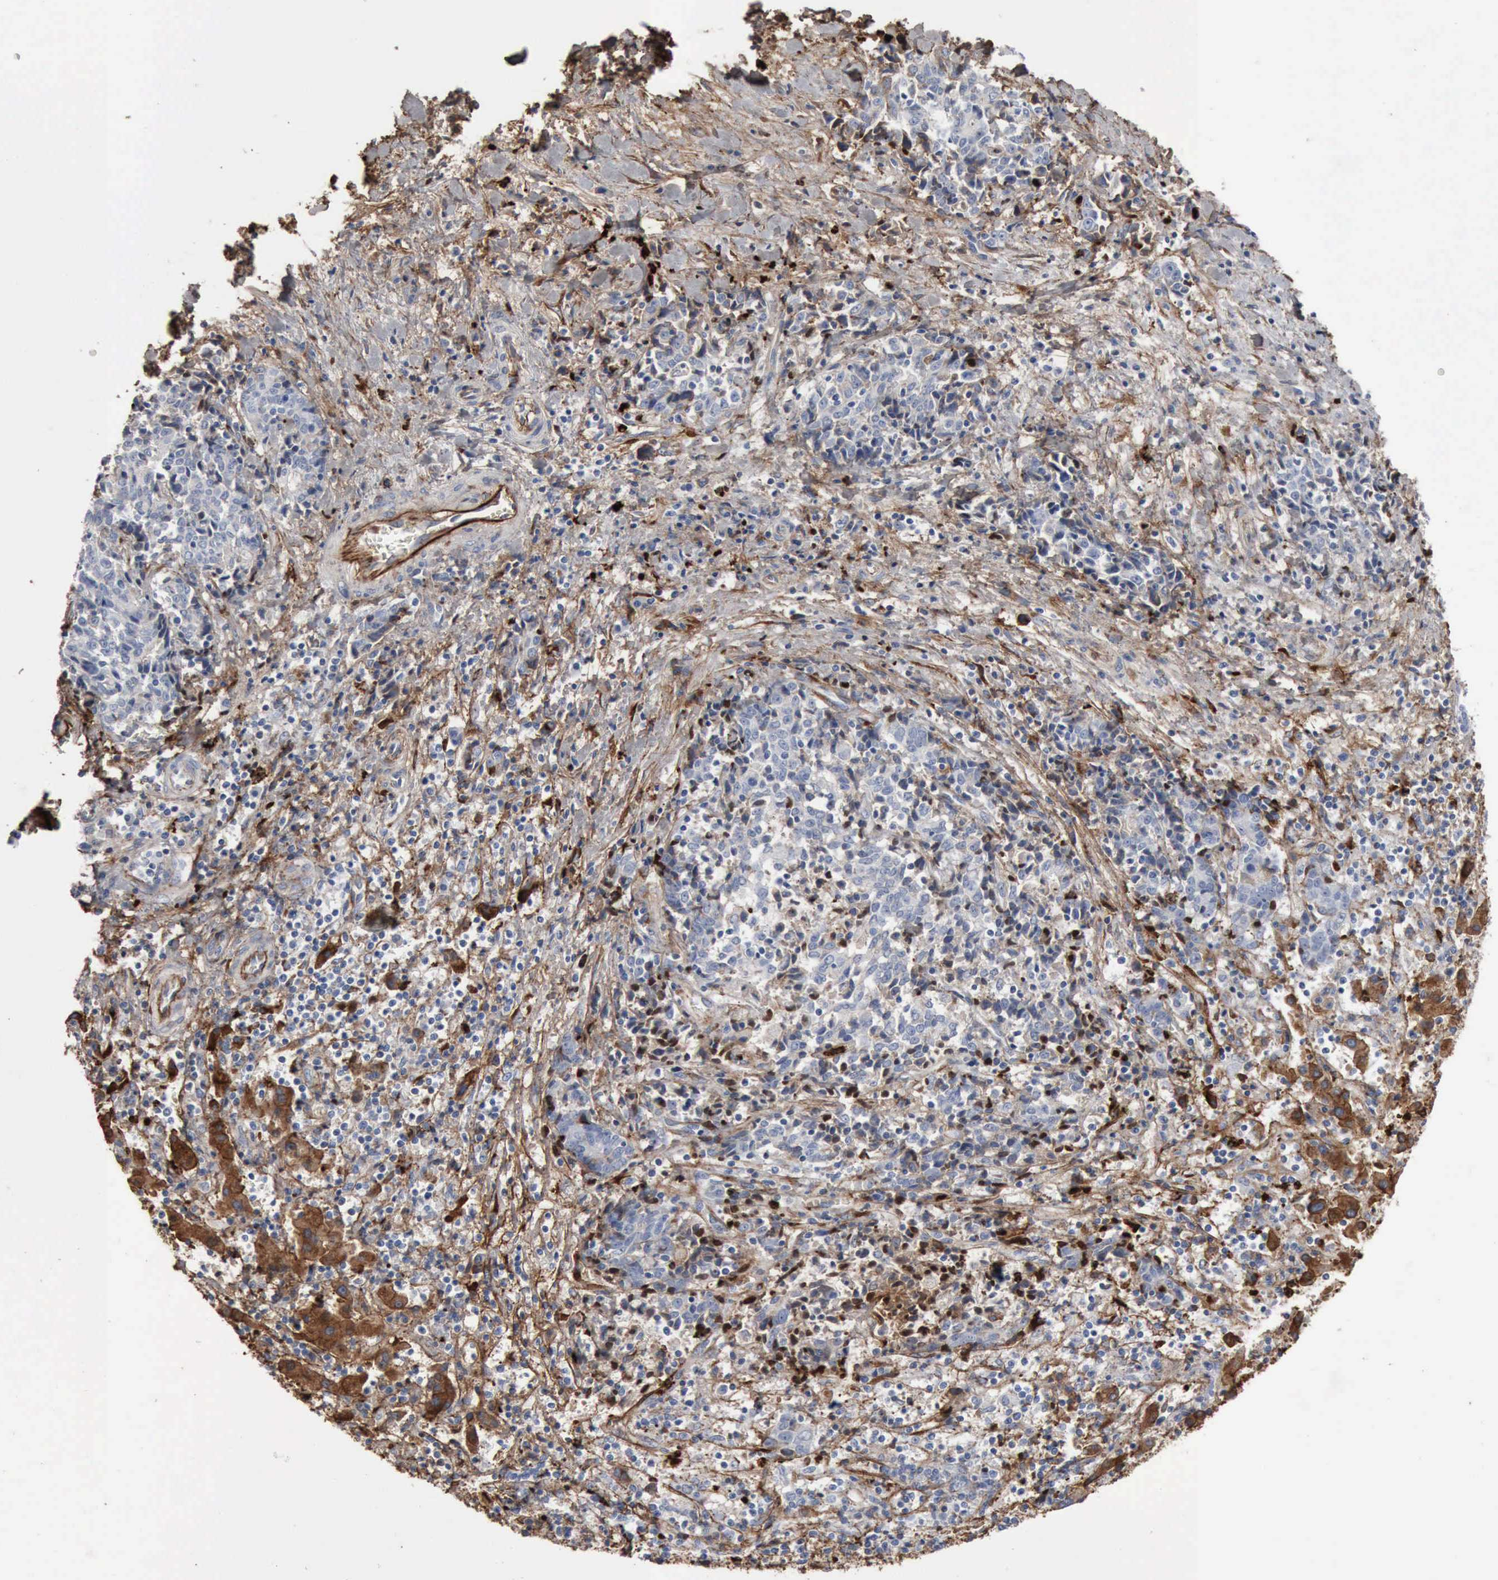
{"staining": {"intensity": "weak", "quantity": "25%-75%", "location": "cytoplasmic/membranous"}, "tissue": "liver cancer", "cell_type": "Tumor cells", "image_type": "cancer", "snomed": [{"axis": "morphology", "description": "Cholangiocarcinoma"}, {"axis": "topography", "description": "Liver"}], "caption": "Liver cholangiocarcinoma was stained to show a protein in brown. There is low levels of weak cytoplasmic/membranous staining in approximately 25%-75% of tumor cells.", "gene": "FN1", "patient": {"sex": "male", "age": 57}}